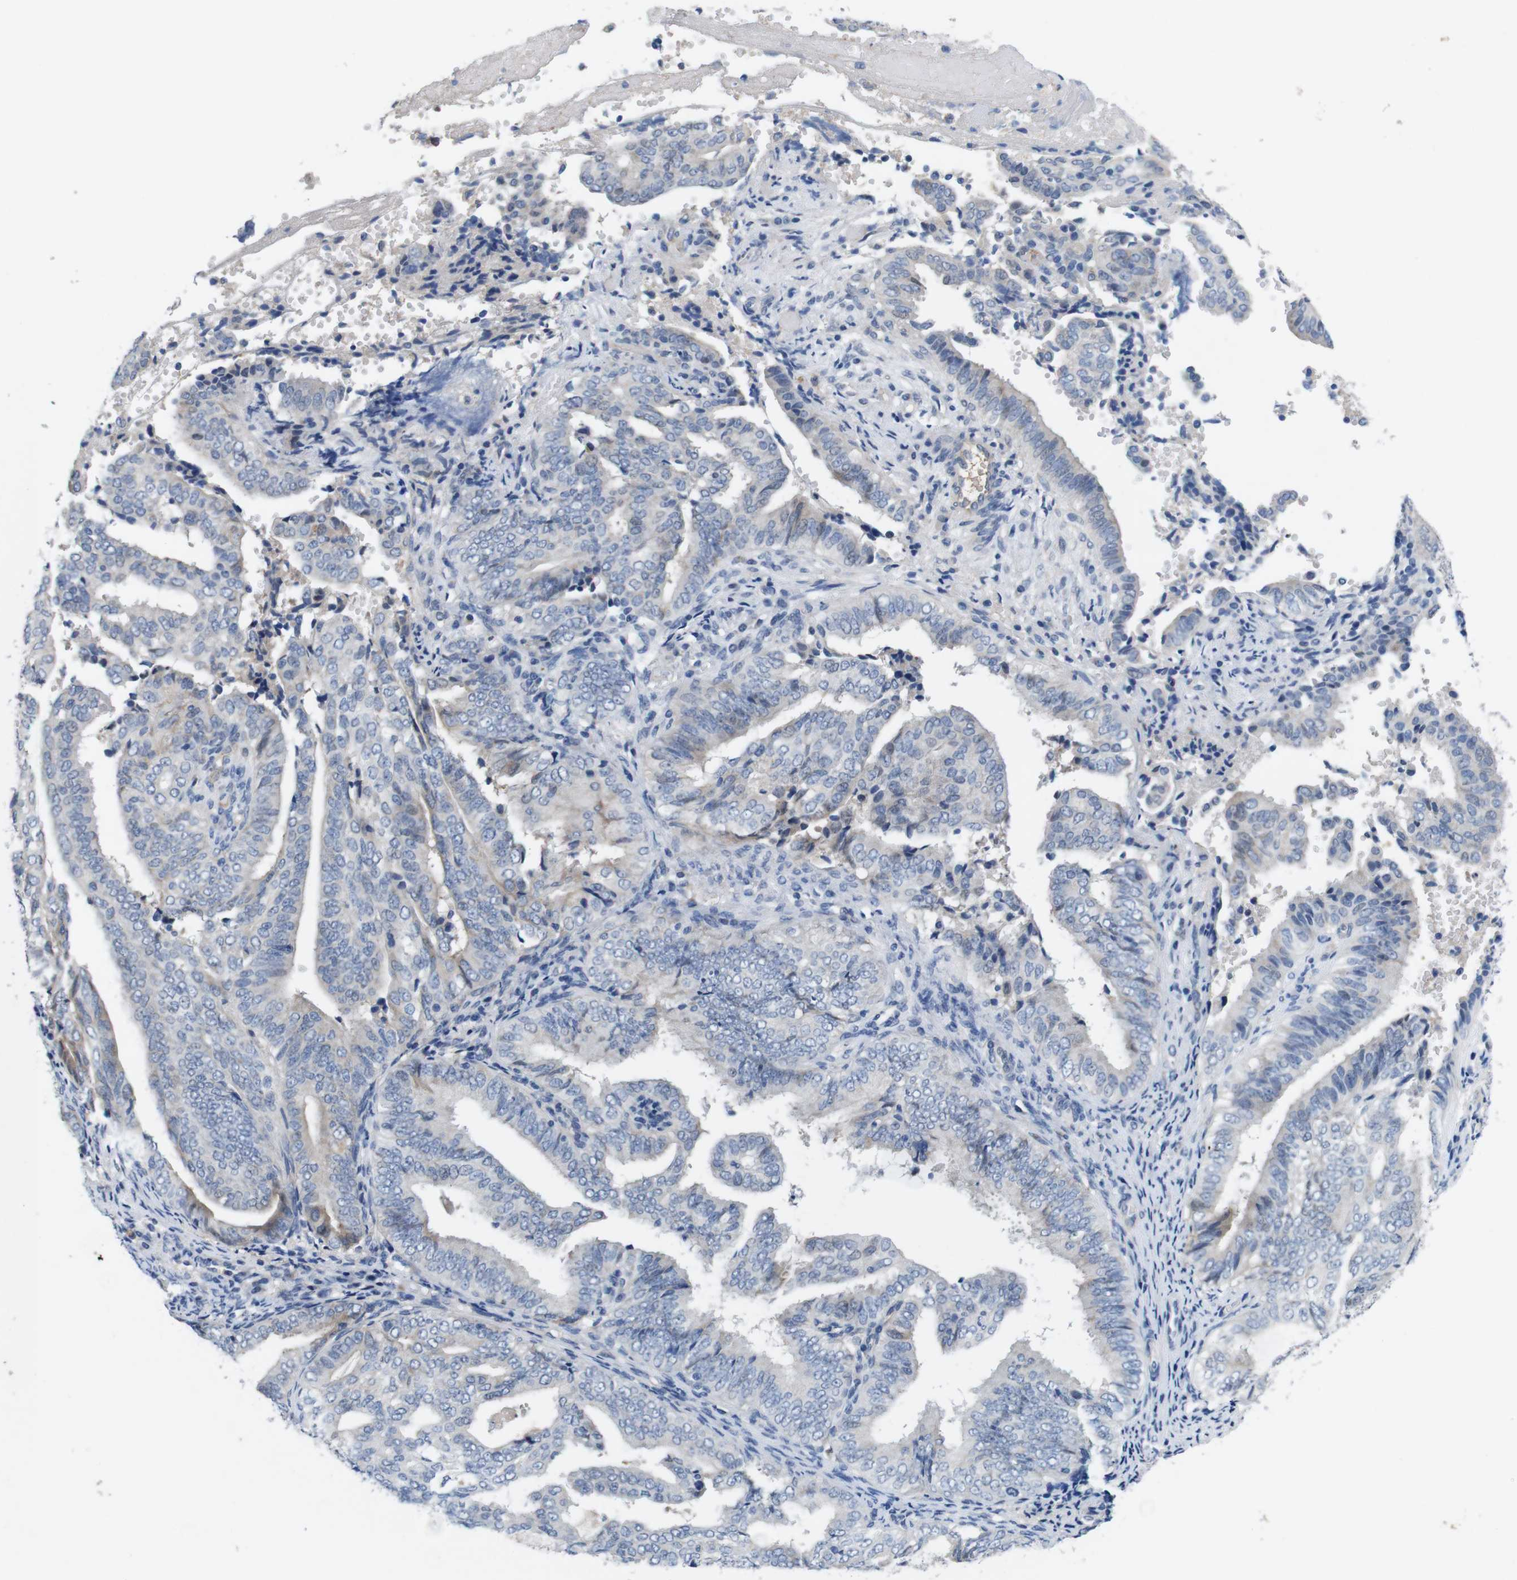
{"staining": {"intensity": "negative", "quantity": "none", "location": "none"}, "tissue": "endometrial cancer", "cell_type": "Tumor cells", "image_type": "cancer", "snomed": [{"axis": "morphology", "description": "Adenocarcinoma, NOS"}, {"axis": "topography", "description": "Endometrium"}], "caption": "High power microscopy photomicrograph of an IHC image of endometrial cancer (adenocarcinoma), revealing no significant positivity in tumor cells. Nuclei are stained in blue.", "gene": "C1RL", "patient": {"sex": "female", "age": 58}}